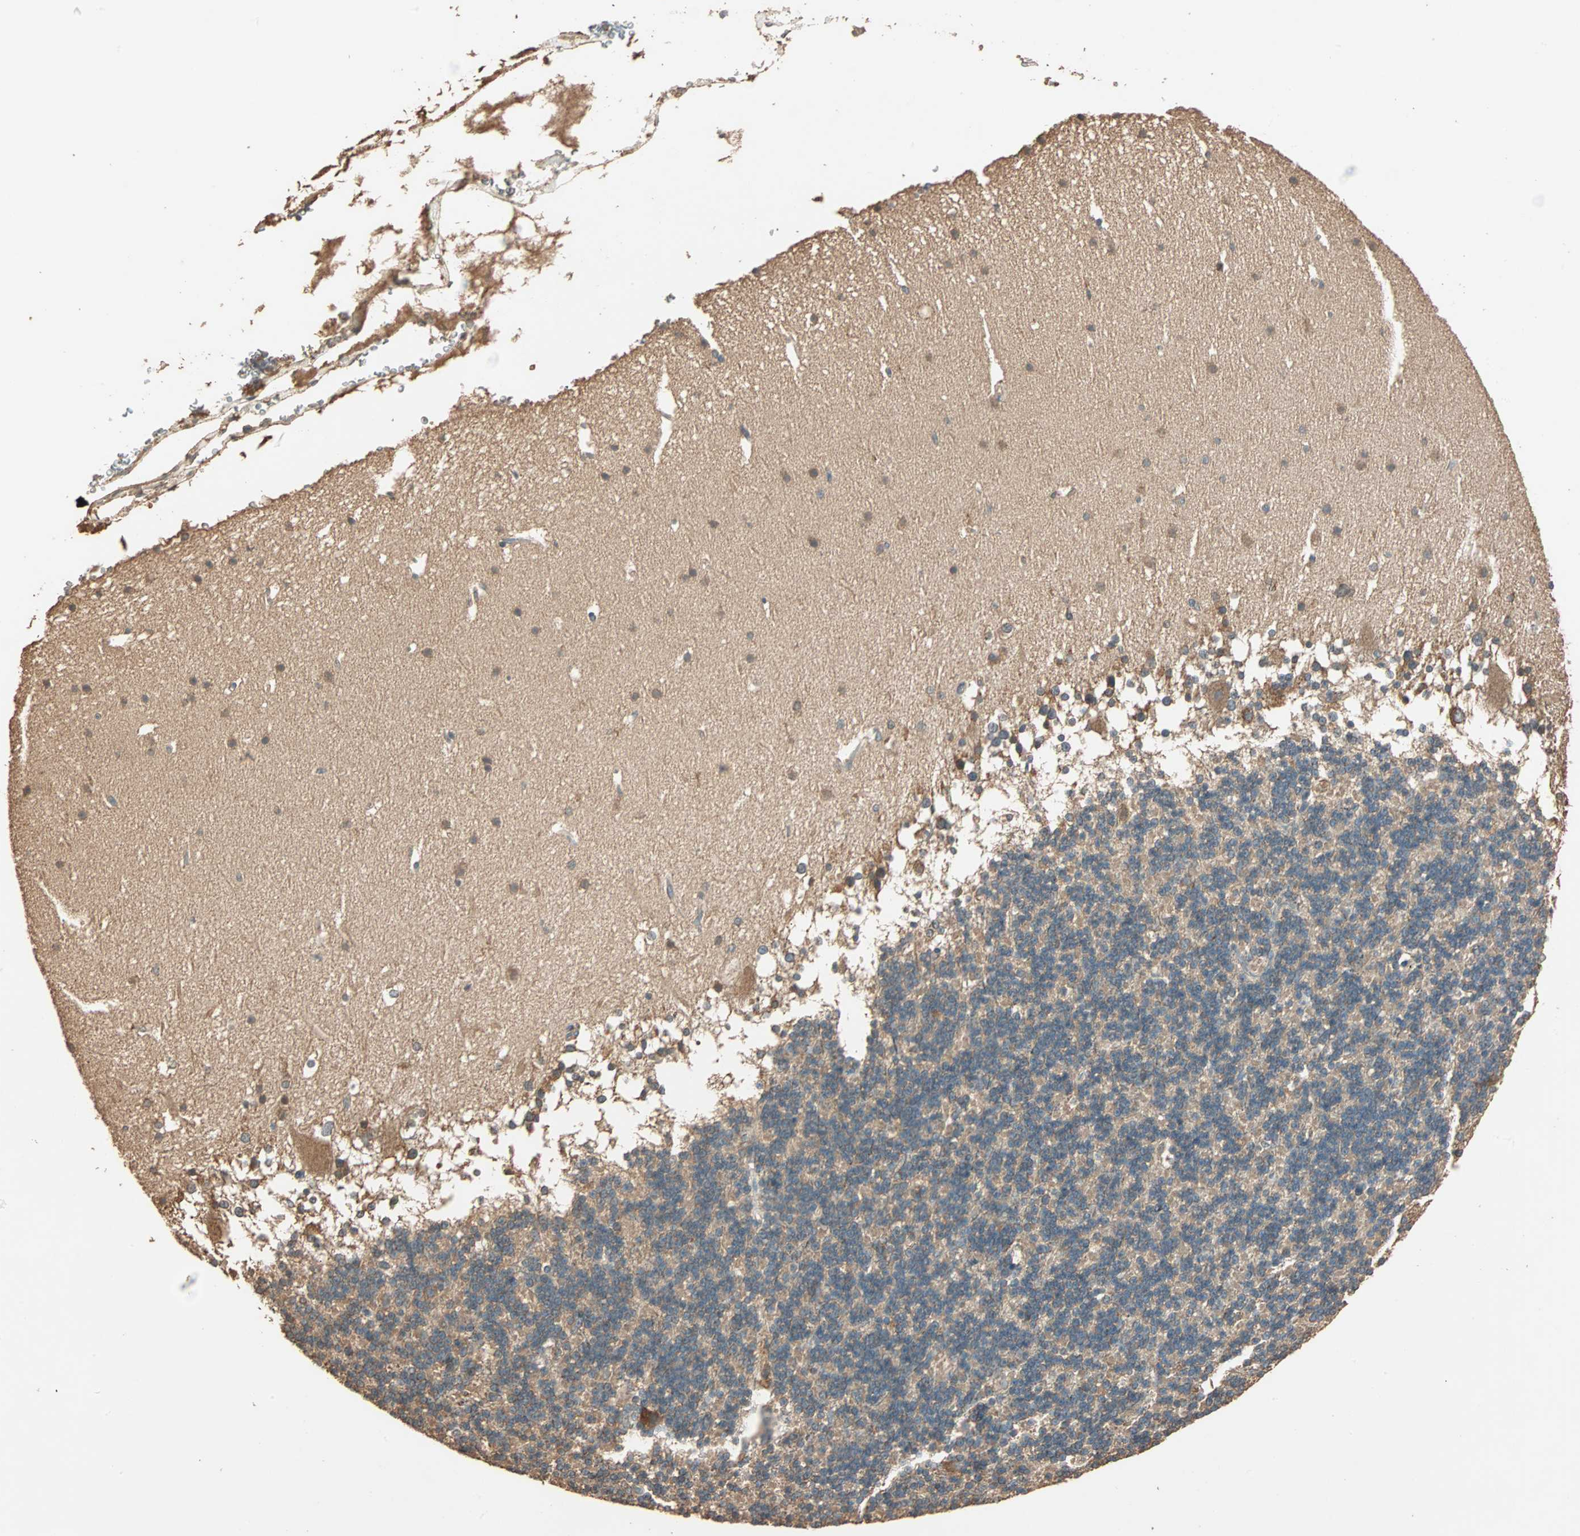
{"staining": {"intensity": "moderate", "quantity": "25%-75%", "location": "cytoplasmic/membranous"}, "tissue": "cerebellum", "cell_type": "Cells in granular layer", "image_type": "normal", "snomed": [{"axis": "morphology", "description": "Normal tissue, NOS"}, {"axis": "topography", "description": "Cerebellum"}], "caption": "This is a micrograph of IHC staining of unremarkable cerebellum, which shows moderate positivity in the cytoplasmic/membranous of cells in granular layer.", "gene": "EIF4G2", "patient": {"sex": "female", "age": 19}}